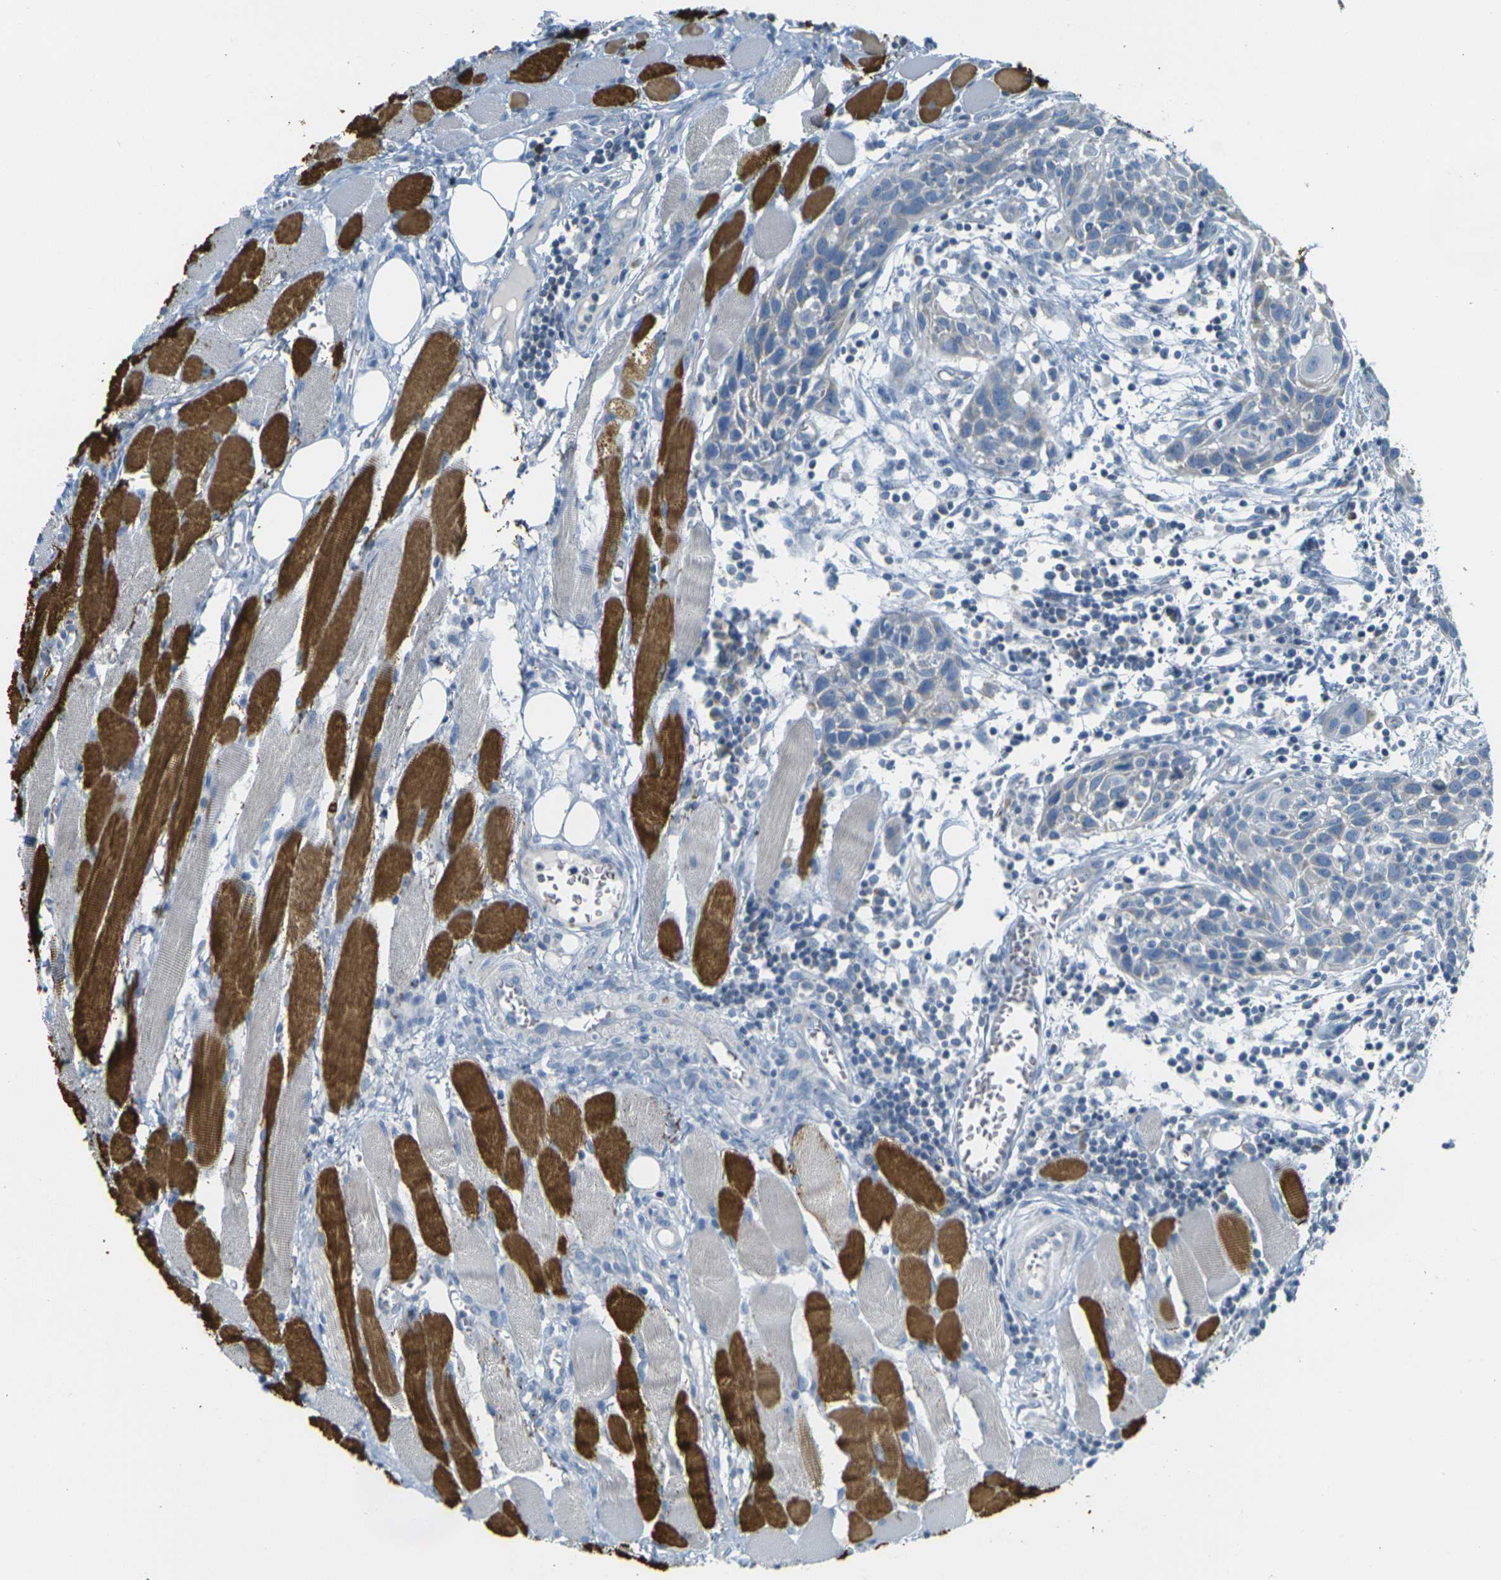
{"staining": {"intensity": "negative", "quantity": "none", "location": "none"}, "tissue": "head and neck cancer", "cell_type": "Tumor cells", "image_type": "cancer", "snomed": [{"axis": "morphology", "description": "Squamous cell carcinoma, NOS"}, {"axis": "topography", "description": "Oral tissue"}, {"axis": "topography", "description": "Head-Neck"}], "caption": "A histopathology image of human squamous cell carcinoma (head and neck) is negative for staining in tumor cells. The staining was performed using DAB (3,3'-diaminobenzidine) to visualize the protein expression in brown, while the nuclei were stained in blue with hematoxylin (Magnification: 20x).", "gene": "PARD6B", "patient": {"sex": "female", "age": 50}}